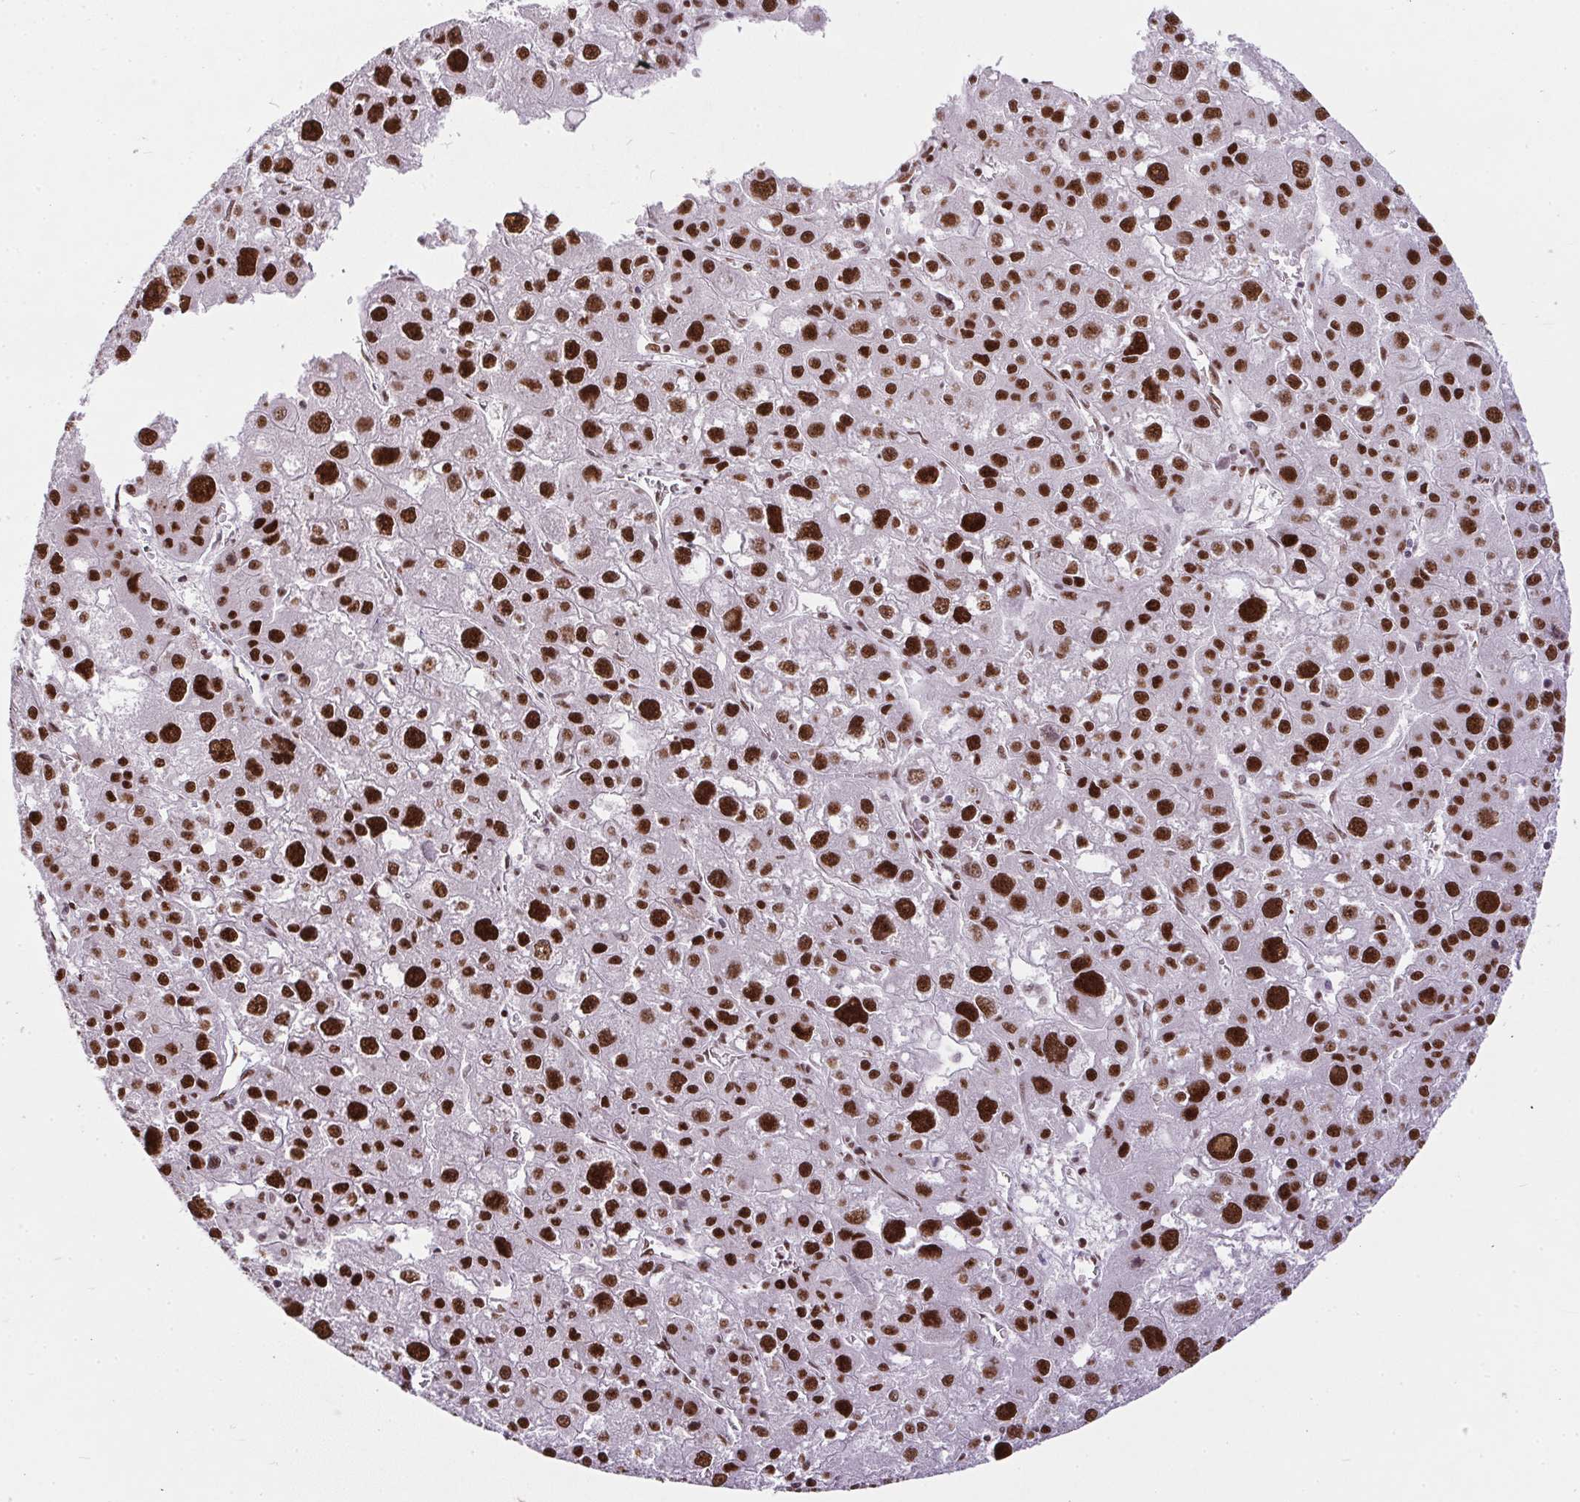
{"staining": {"intensity": "strong", "quantity": ">75%", "location": "nuclear"}, "tissue": "liver cancer", "cell_type": "Tumor cells", "image_type": "cancer", "snomed": [{"axis": "morphology", "description": "Carcinoma, Hepatocellular, NOS"}, {"axis": "topography", "description": "Liver"}], "caption": "Protein staining by immunohistochemistry (IHC) shows strong nuclear positivity in approximately >75% of tumor cells in hepatocellular carcinoma (liver).", "gene": "PAGE3", "patient": {"sex": "male", "age": 73}}